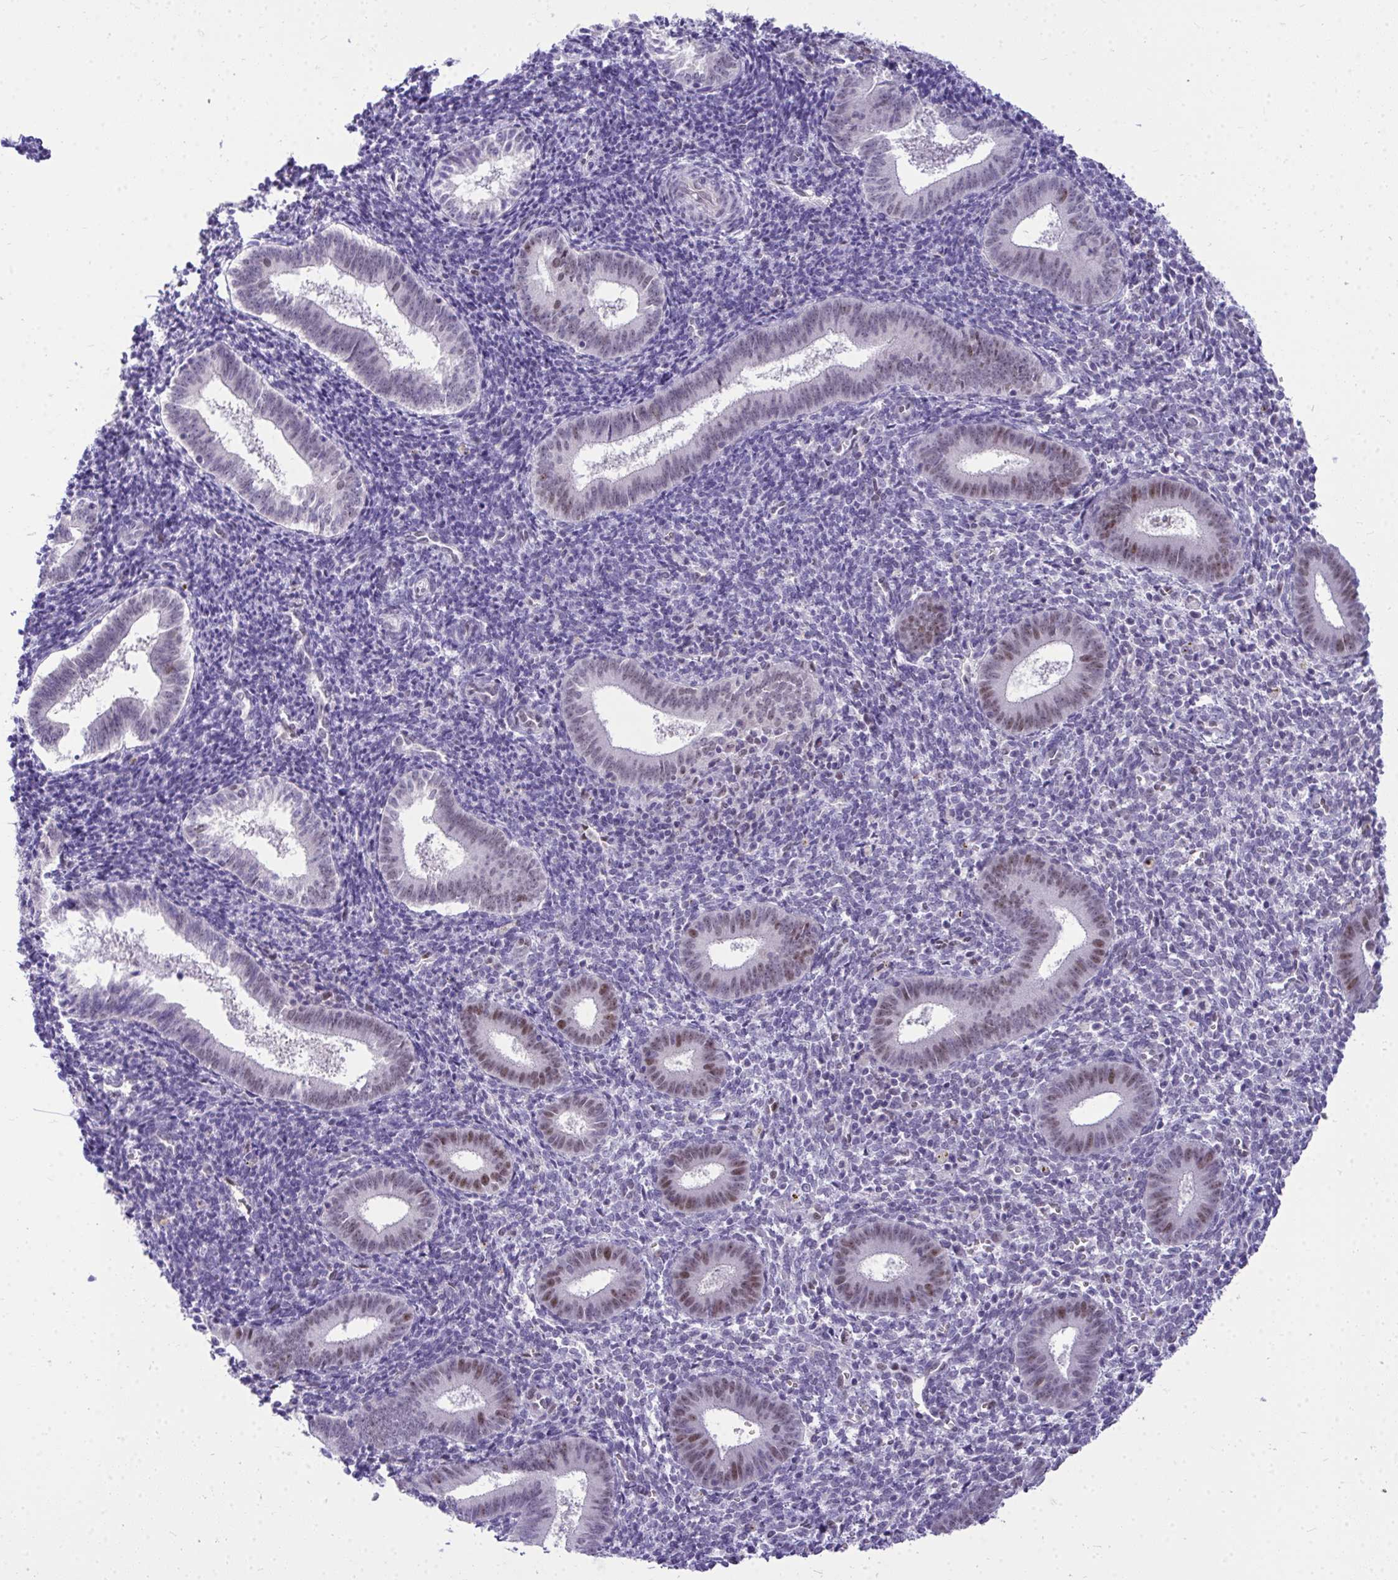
{"staining": {"intensity": "negative", "quantity": "none", "location": "none"}, "tissue": "endometrium", "cell_type": "Cells in endometrial stroma", "image_type": "normal", "snomed": [{"axis": "morphology", "description": "Normal tissue, NOS"}, {"axis": "topography", "description": "Endometrium"}], "caption": "Micrograph shows no protein positivity in cells in endometrial stroma of benign endometrium.", "gene": "TEAD4", "patient": {"sex": "female", "age": 25}}